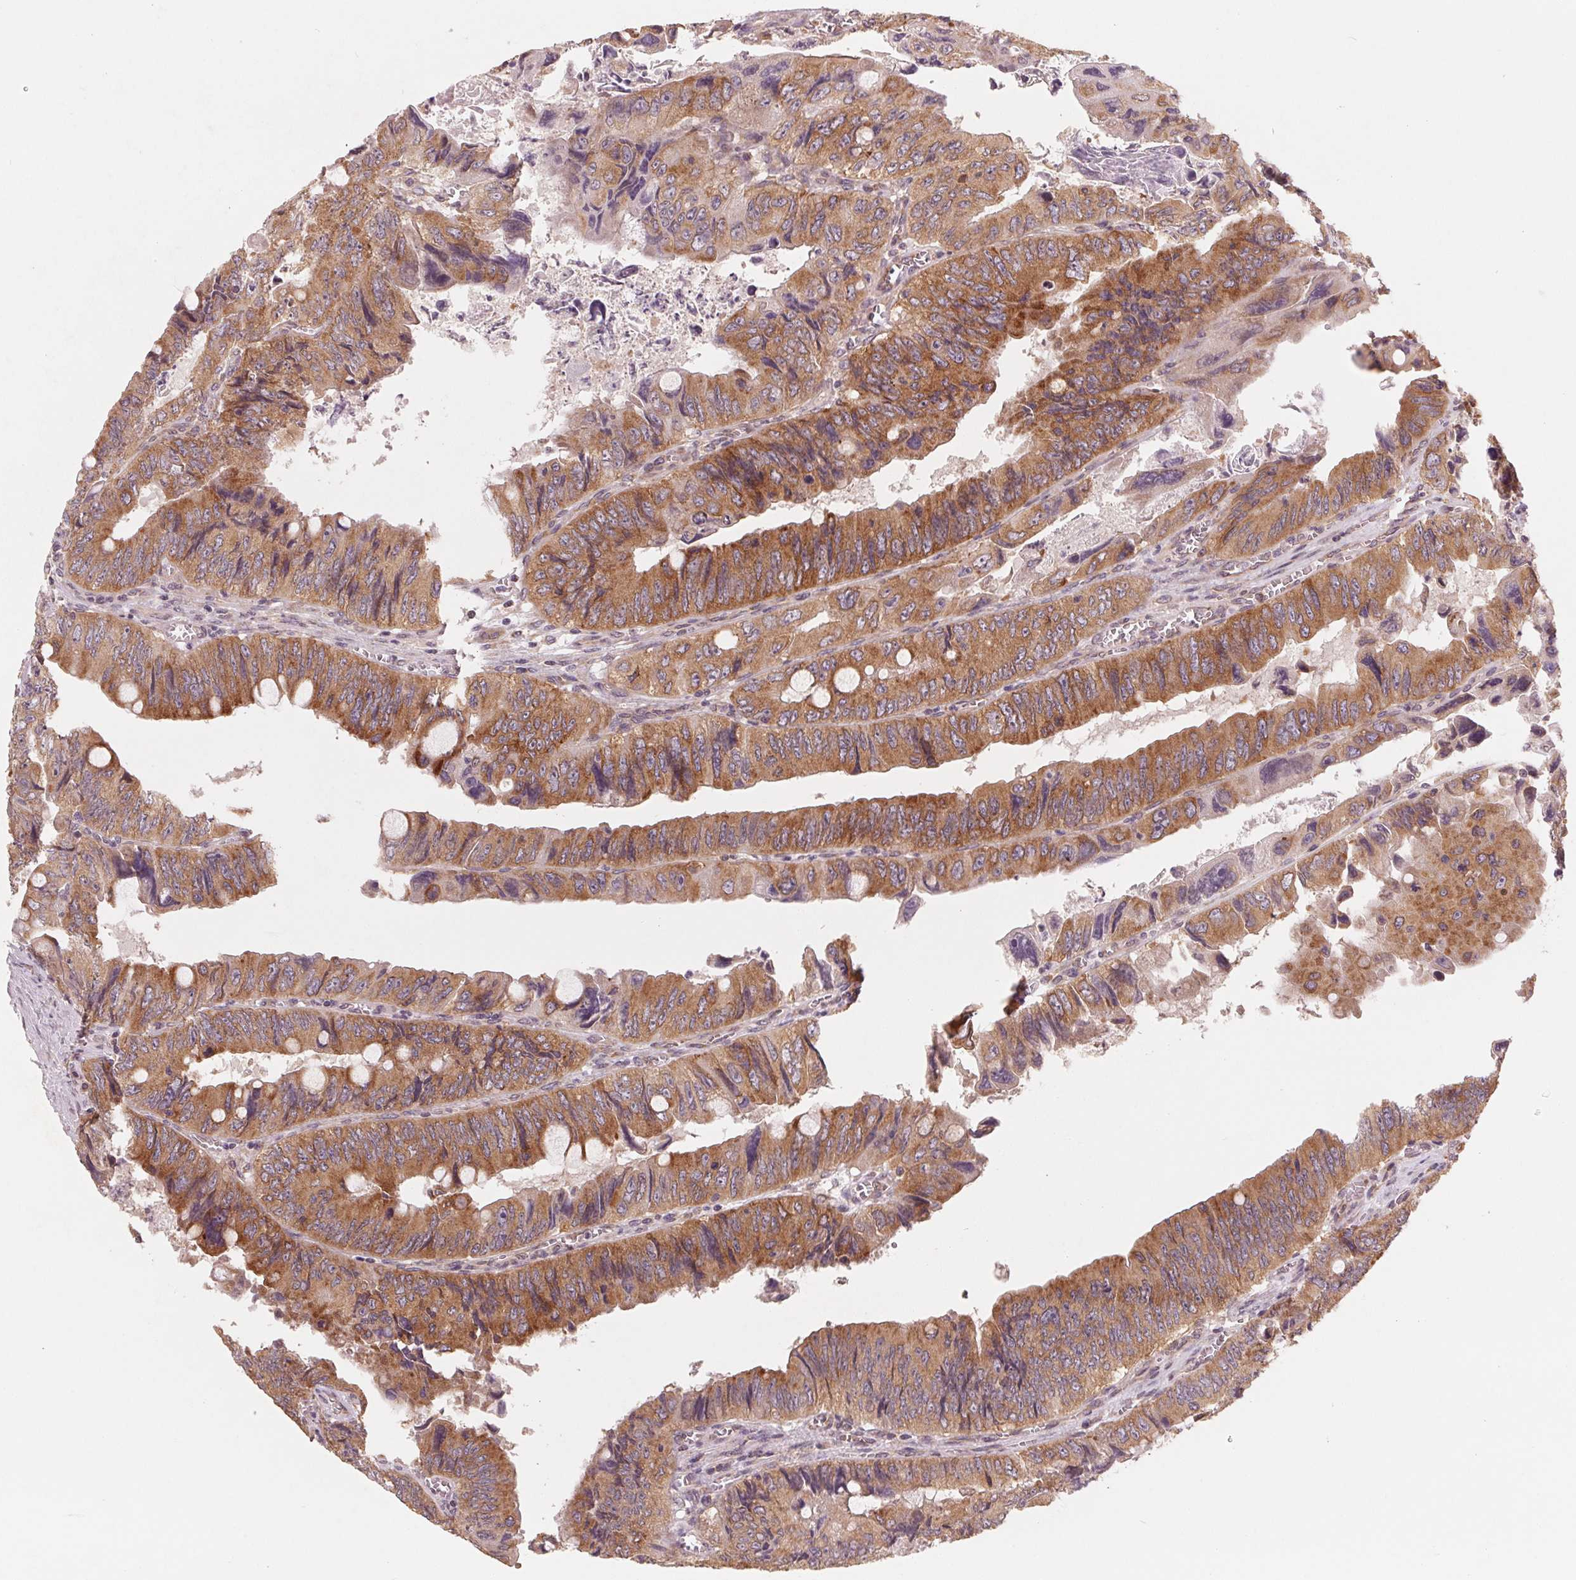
{"staining": {"intensity": "moderate", "quantity": ">75%", "location": "cytoplasmic/membranous"}, "tissue": "colorectal cancer", "cell_type": "Tumor cells", "image_type": "cancer", "snomed": [{"axis": "morphology", "description": "Adenocarcinoma, NOS"}, {"axis": "topography", "description": "Colon"}], "caption": "This photomicrograph displays colorectal adenocarcinoma stained with immunohistochemistry (IHC) to label a protein in brown. The cytoplasmic/membranous of tumor cells show moderate positivity for the protein. Nuclei are counter-stained blue.", "gene": "GIGYF2", "patient": {"sex": "female", "age": 84}}